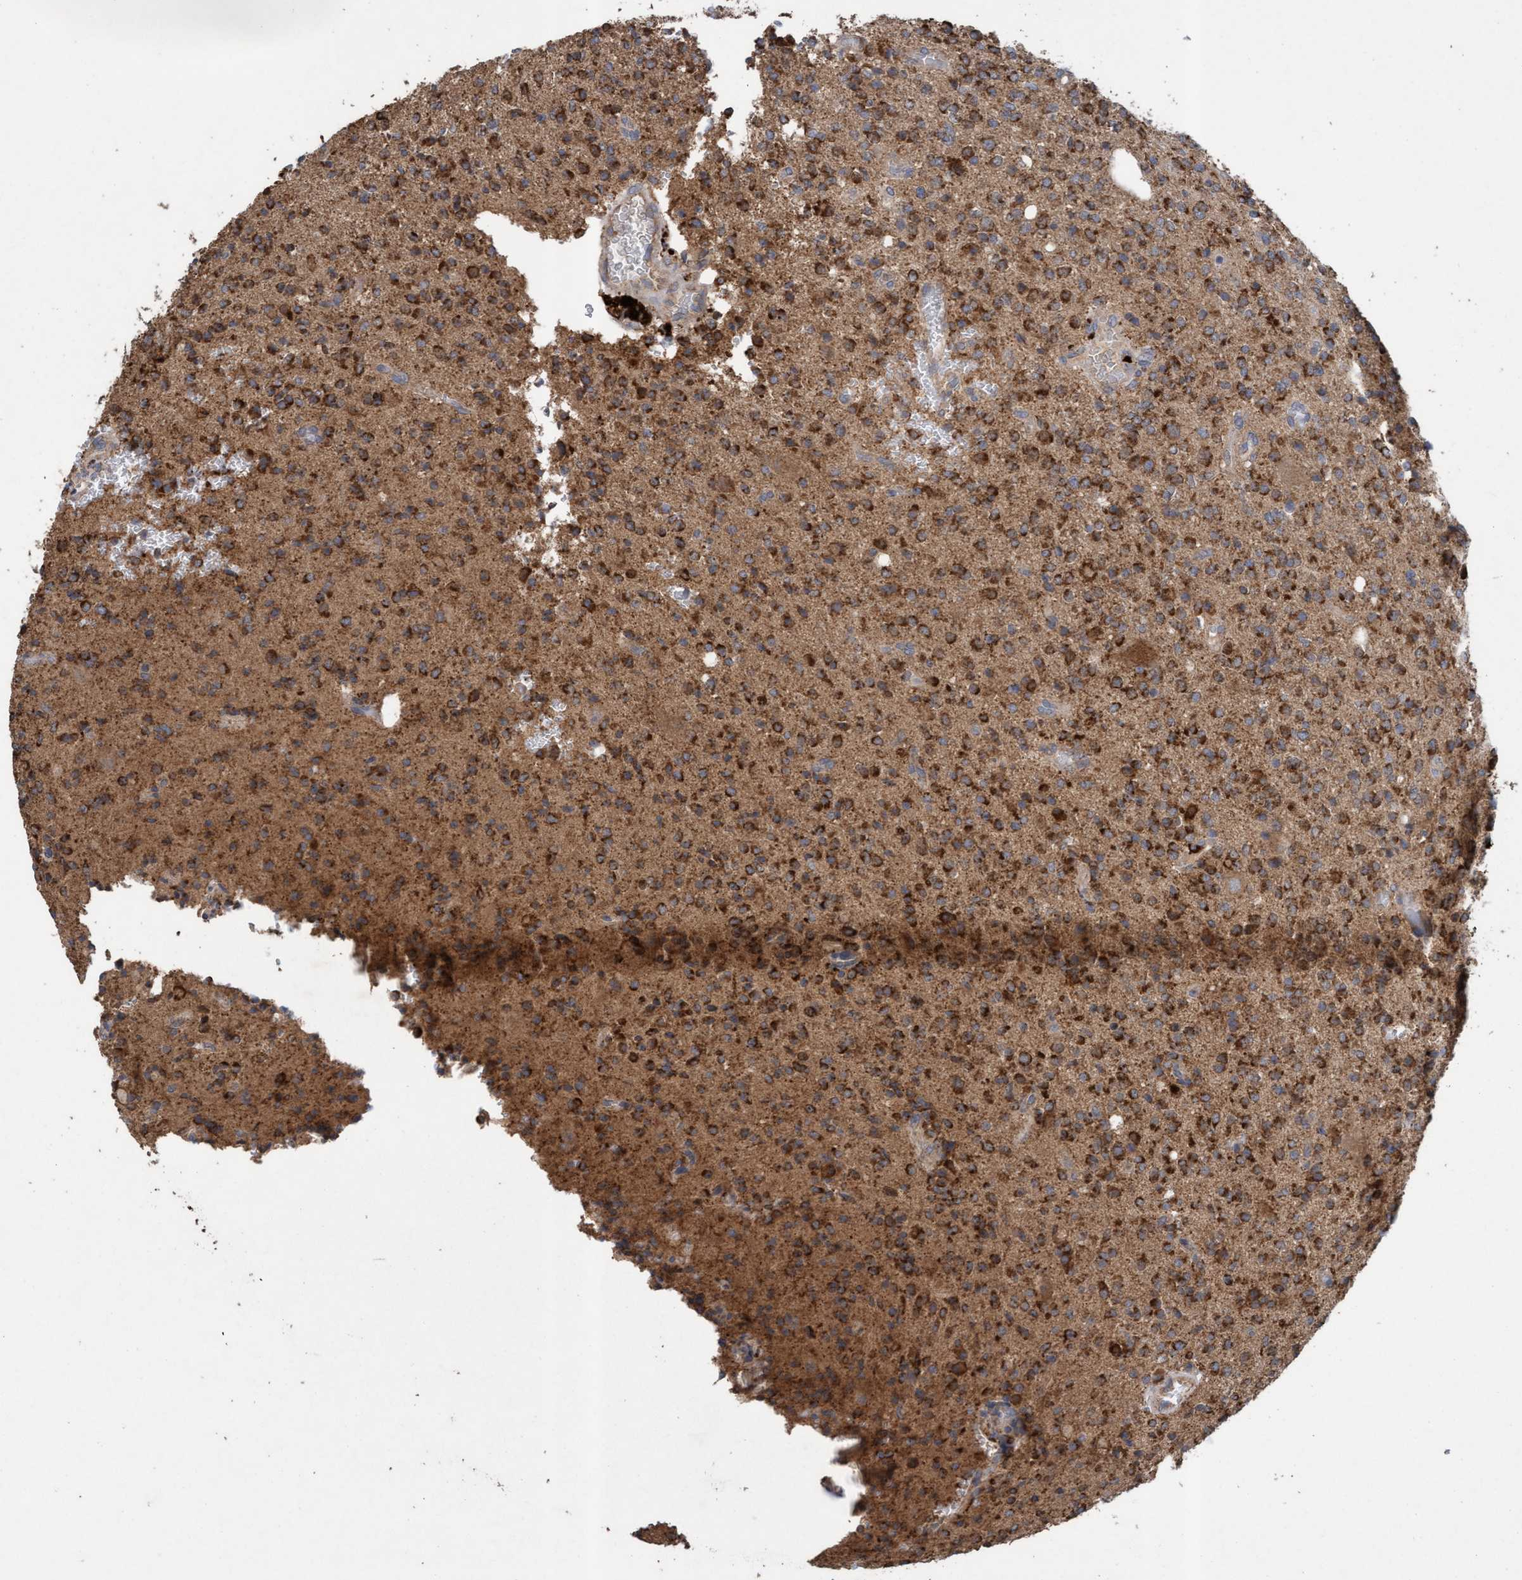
{"staining": {"intensity": "strong", "quantity": "25%-75%", "location": "cytoplasmic/membranous"}, "tissue": "glioma", "cell_type": "Tumor cells", "image_type": "cancer", "snomed": [{"axis": "morphology", "description": "Glioma, malignant, High grade"}, {"axis": "topography", "description": "Brain"}], "caption": "Immunohistochemistry image of neoplastic tissue: glioma stained using IHC reveals high levels of strong protein expression localized specifically in the cytoplasmic/membranous of tumor cells, appearing as a cytoplasmic/membranous brown color.", "gene": "ATPAF2", "patient": {"sex": "male", "age": 34}}